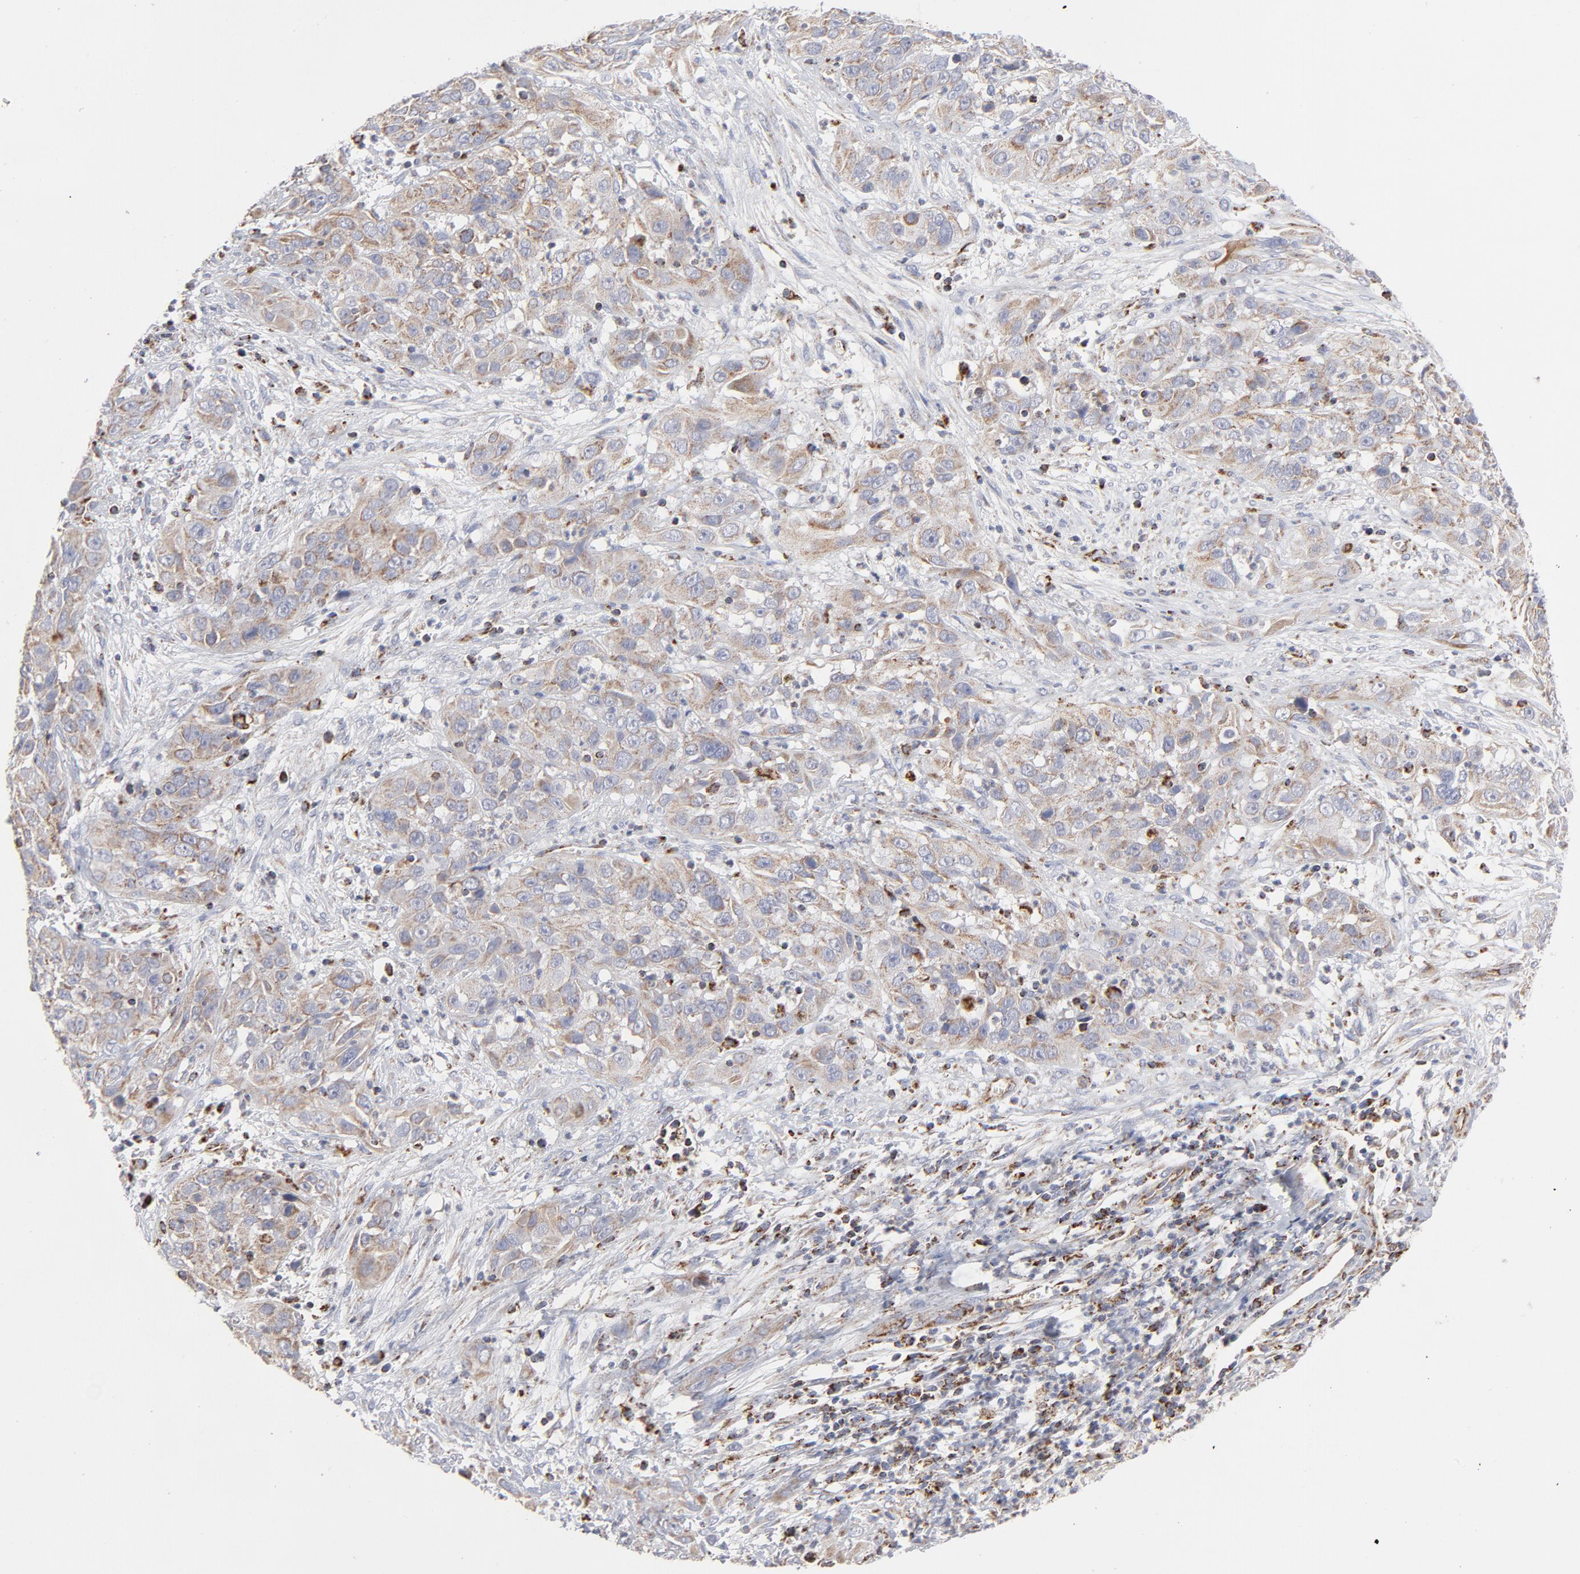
{"staining": {"intensity": "weak", "quantity": "25%-75%", "location": "cytoplasmic/membranous"}, "tissue": "cervical cancer", "cell_type": "Tumor cells", "image_type": "cancer", "snomed": [{"axis": "morphology", "description": "Squamous cell carcinoma, NOS"}, {"axis": "topography", "description": "Cervix"}], "caption": "Cervical cancer was stained to show a protein in brown. There is low levels of weak cytoplasmic/membranous staining in about 25%-75% of tumor cells.", "gene": "ASB3", "patient": {"sex": "female", "age": 32}}